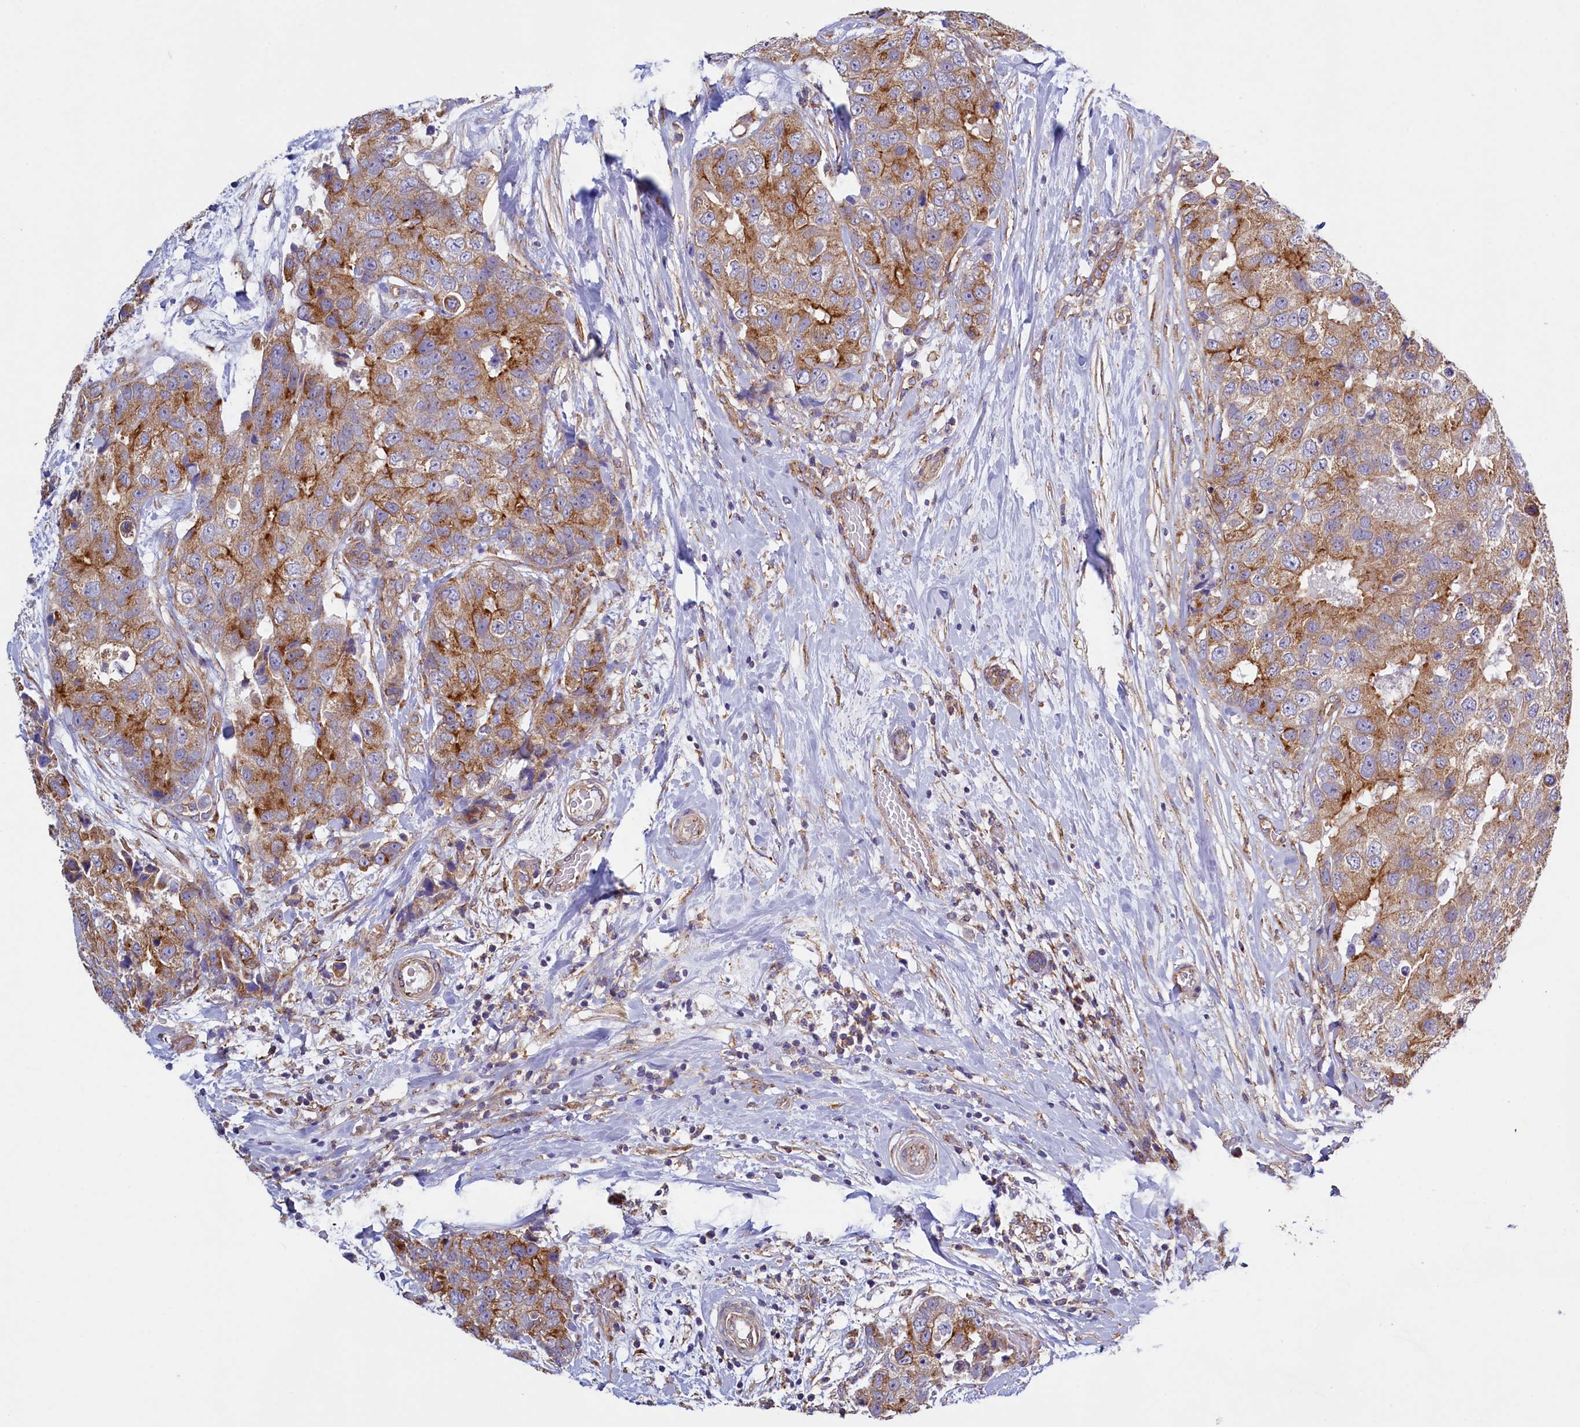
{"staining": {"intensity": "moderate", "quantity": ">75%", "location": "cytoplasmic/membranous"}, "tissue": "breast cancer", "cell_type": "Tumor cells", "image_type": "cancer", "snomed": [{"axis": "morphology", "description": "Duct carcinoma"}, {"axis": "topography", "description": "Breast"}], "caption": "Moderate cytoplasmic/membranous expression for a protein is identified in approximately >75% of tumor cells of breast cancer using immunohistochemistry (IHC).", "gene": "GPR21", "patient": {"sex": "female", "age": 62}}